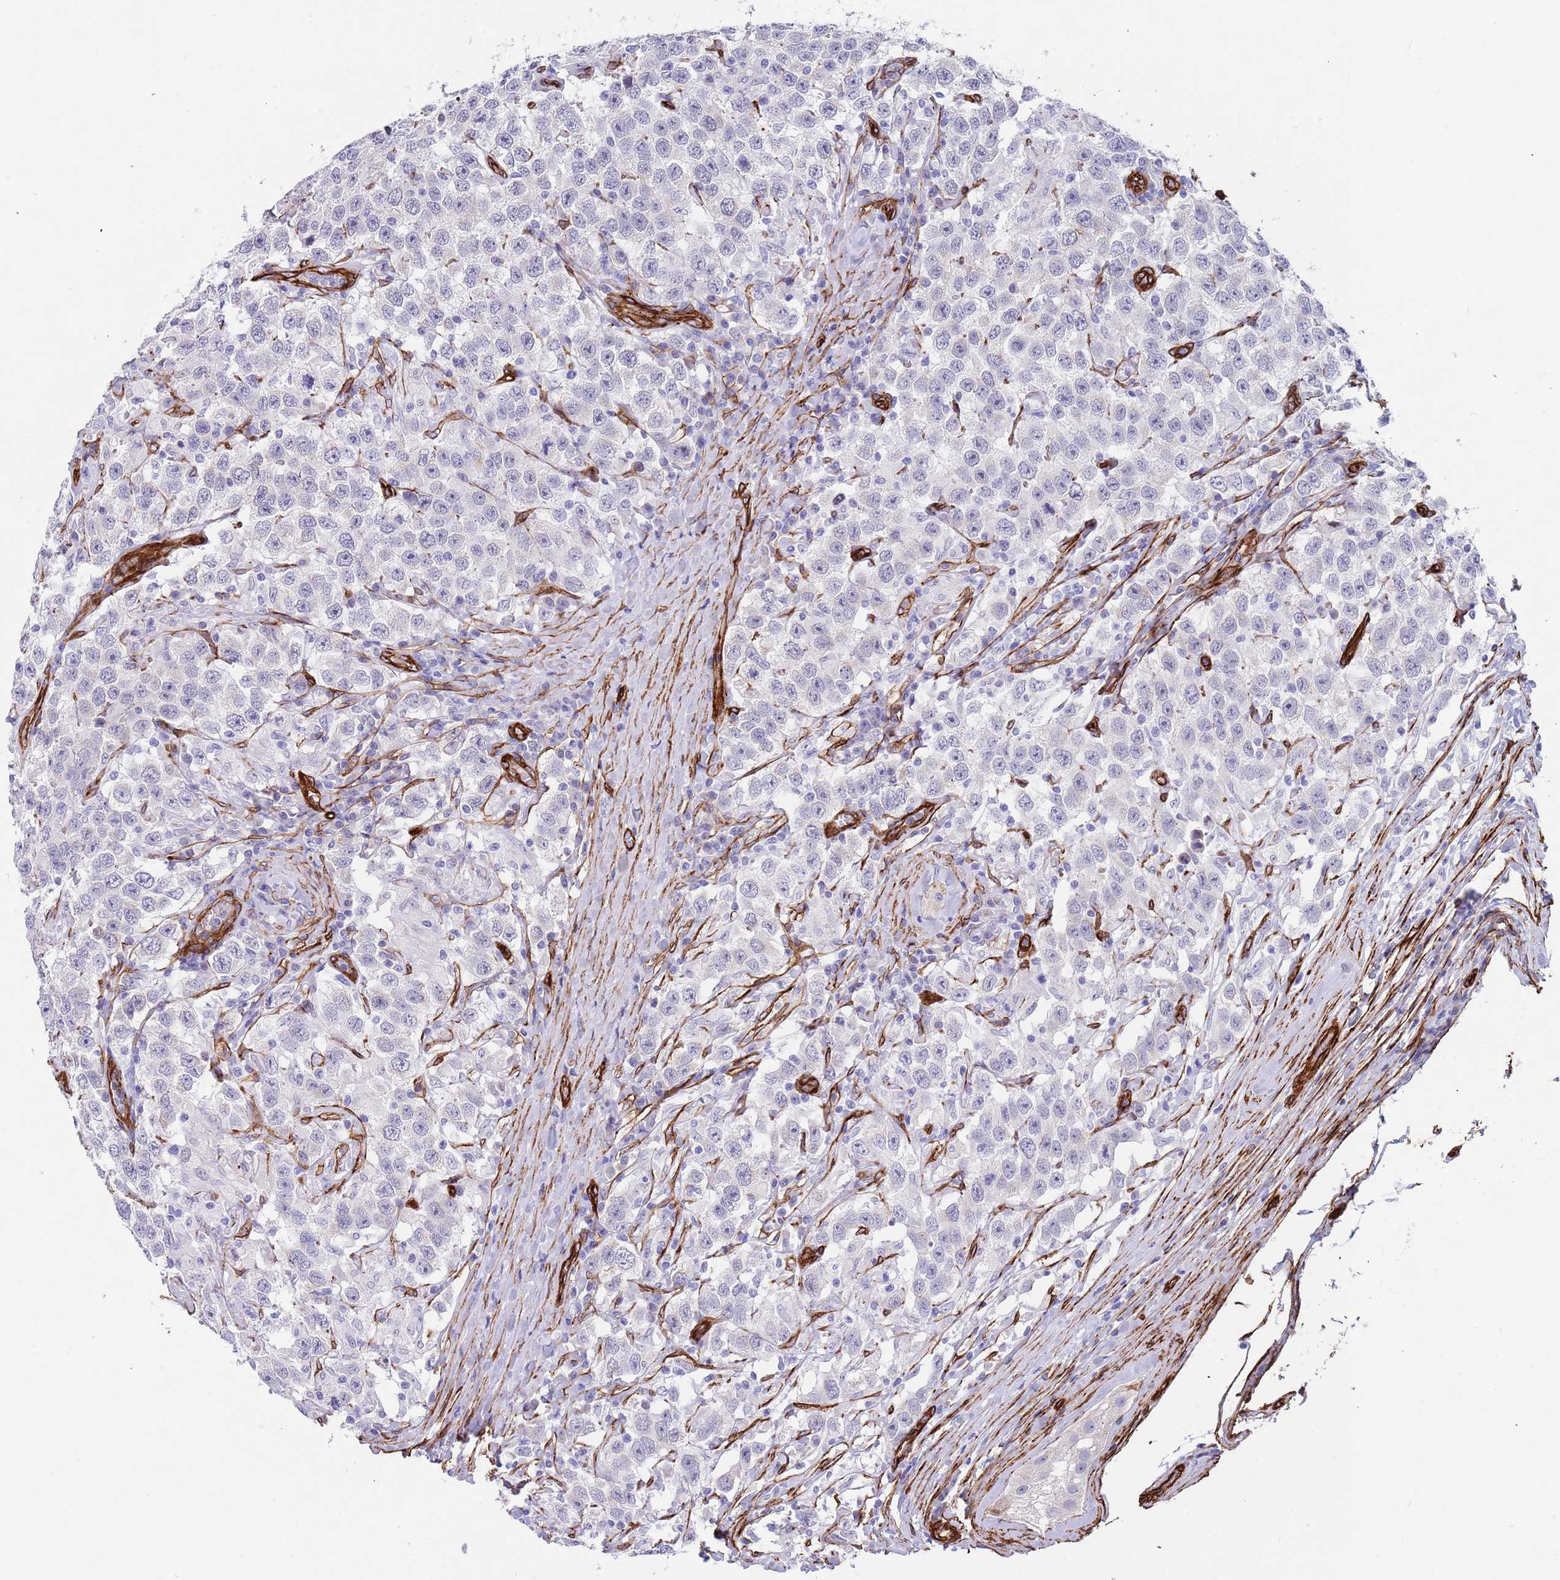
{"staining": {"intensity": "negative", "quantity": "none", "location": "none"}, "tissue": "testis cancer", "cell_type": "Tumor cells", "image_type": "cancer", "snomed": [{"axis": "morphology", "description": "Seminoma, NOS"}, {"axis": "topography", "description": "Testis"}], "caption": "DAB (3,3'-diaminobenzidine) immunohistochemical staining of testis cancer demonstrates no significant positivity in tumor cells.", "gene": "CAV2", "patient": {"sex": "male", "age": 41}}